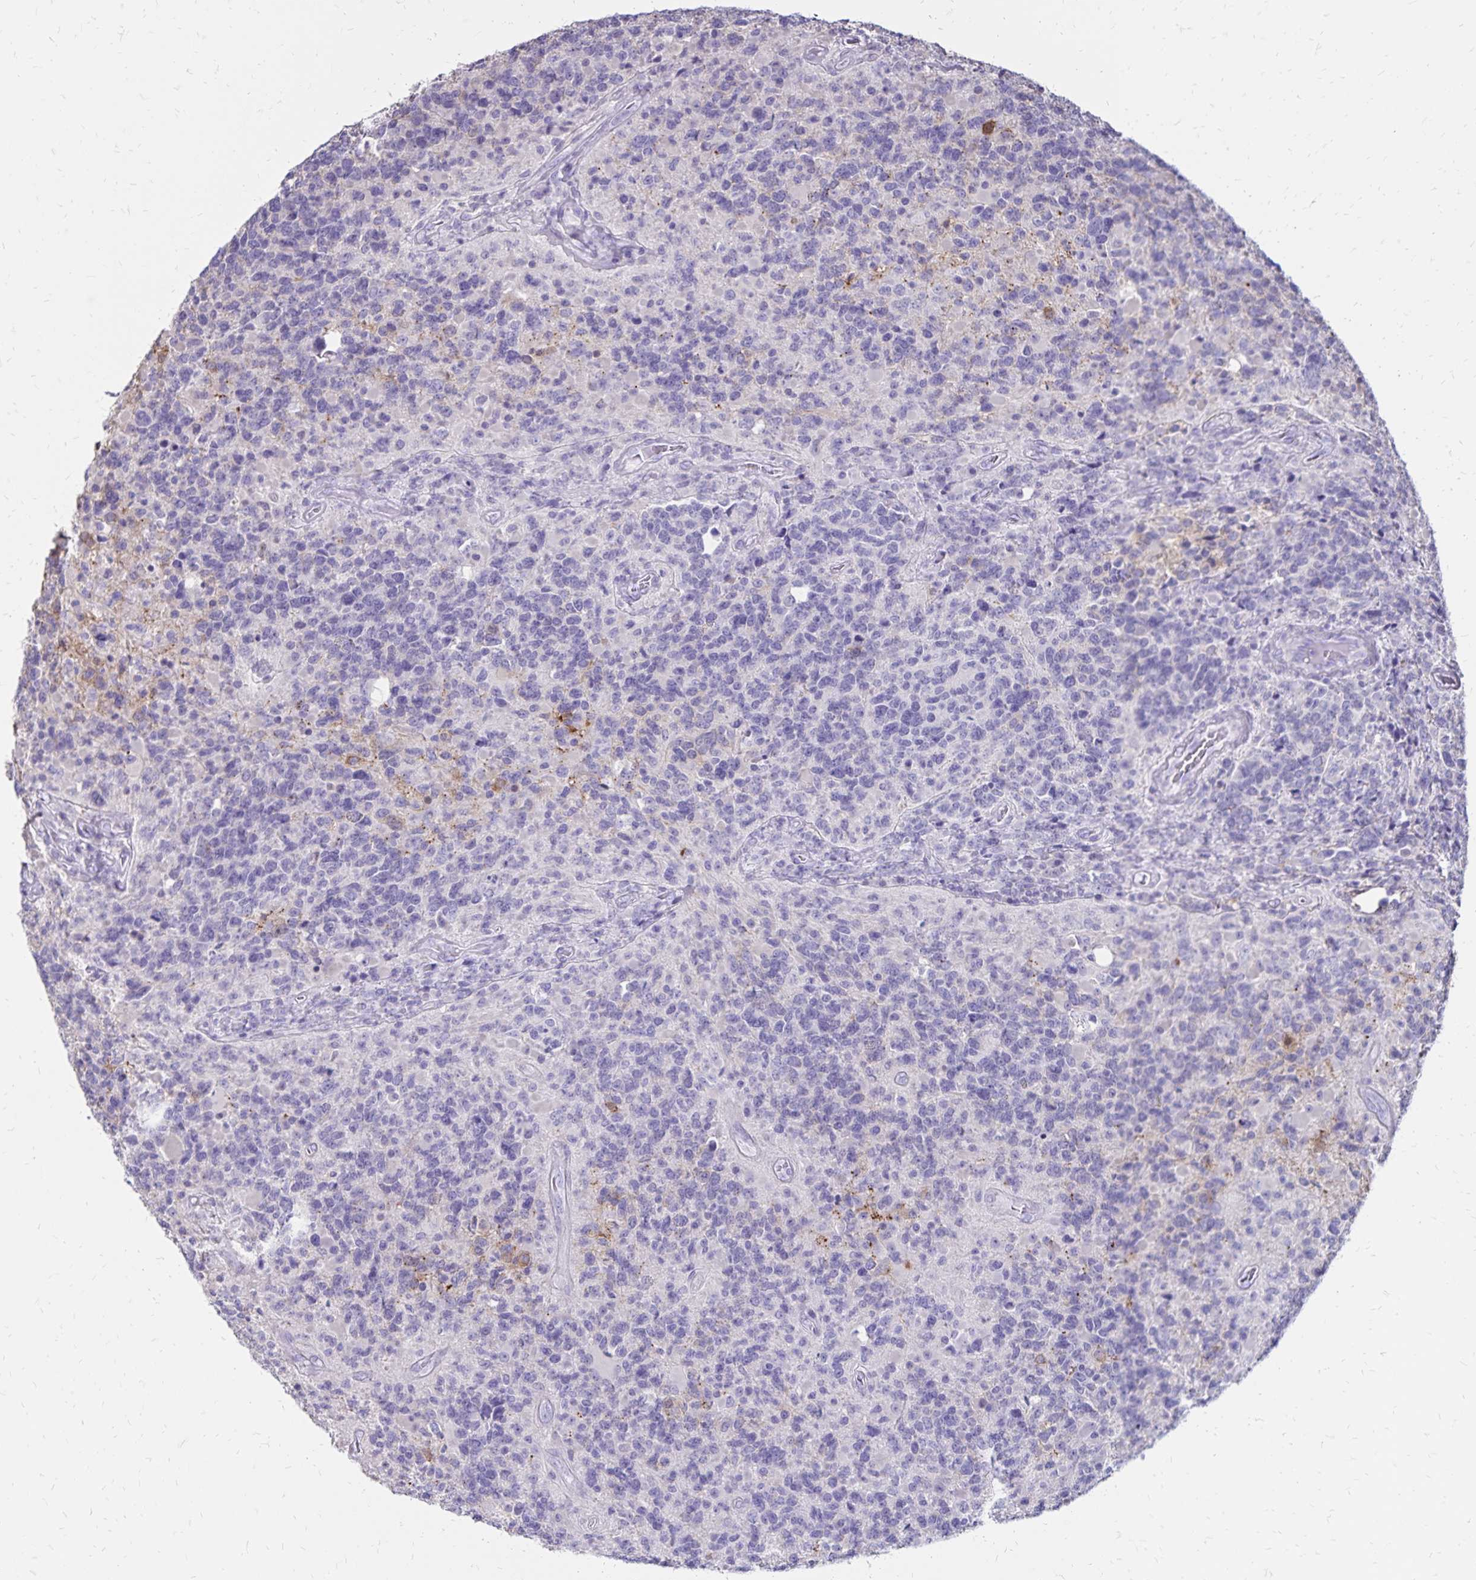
{"staining": {"intensity": "negative", "quantity": "none", "location": "none"}, "tissue": "glioma", "cell_type": "Tumor cells", "image_type": "cancer", "snomed": [{"axis": "morphology", "description": "Glioma, malignant, High grade"}, {"axis": "topography", "description": "Brain"}], "caption": "The IHC image has no significant expression in tumor cells of malignant high-grade glioma tissue. The staining is performed using DAB brown chromogen with nuclei counter-stained in using hematoxylin.", "gene": "SH3GL3", "patient": {"sex": "female", "age": 40}}